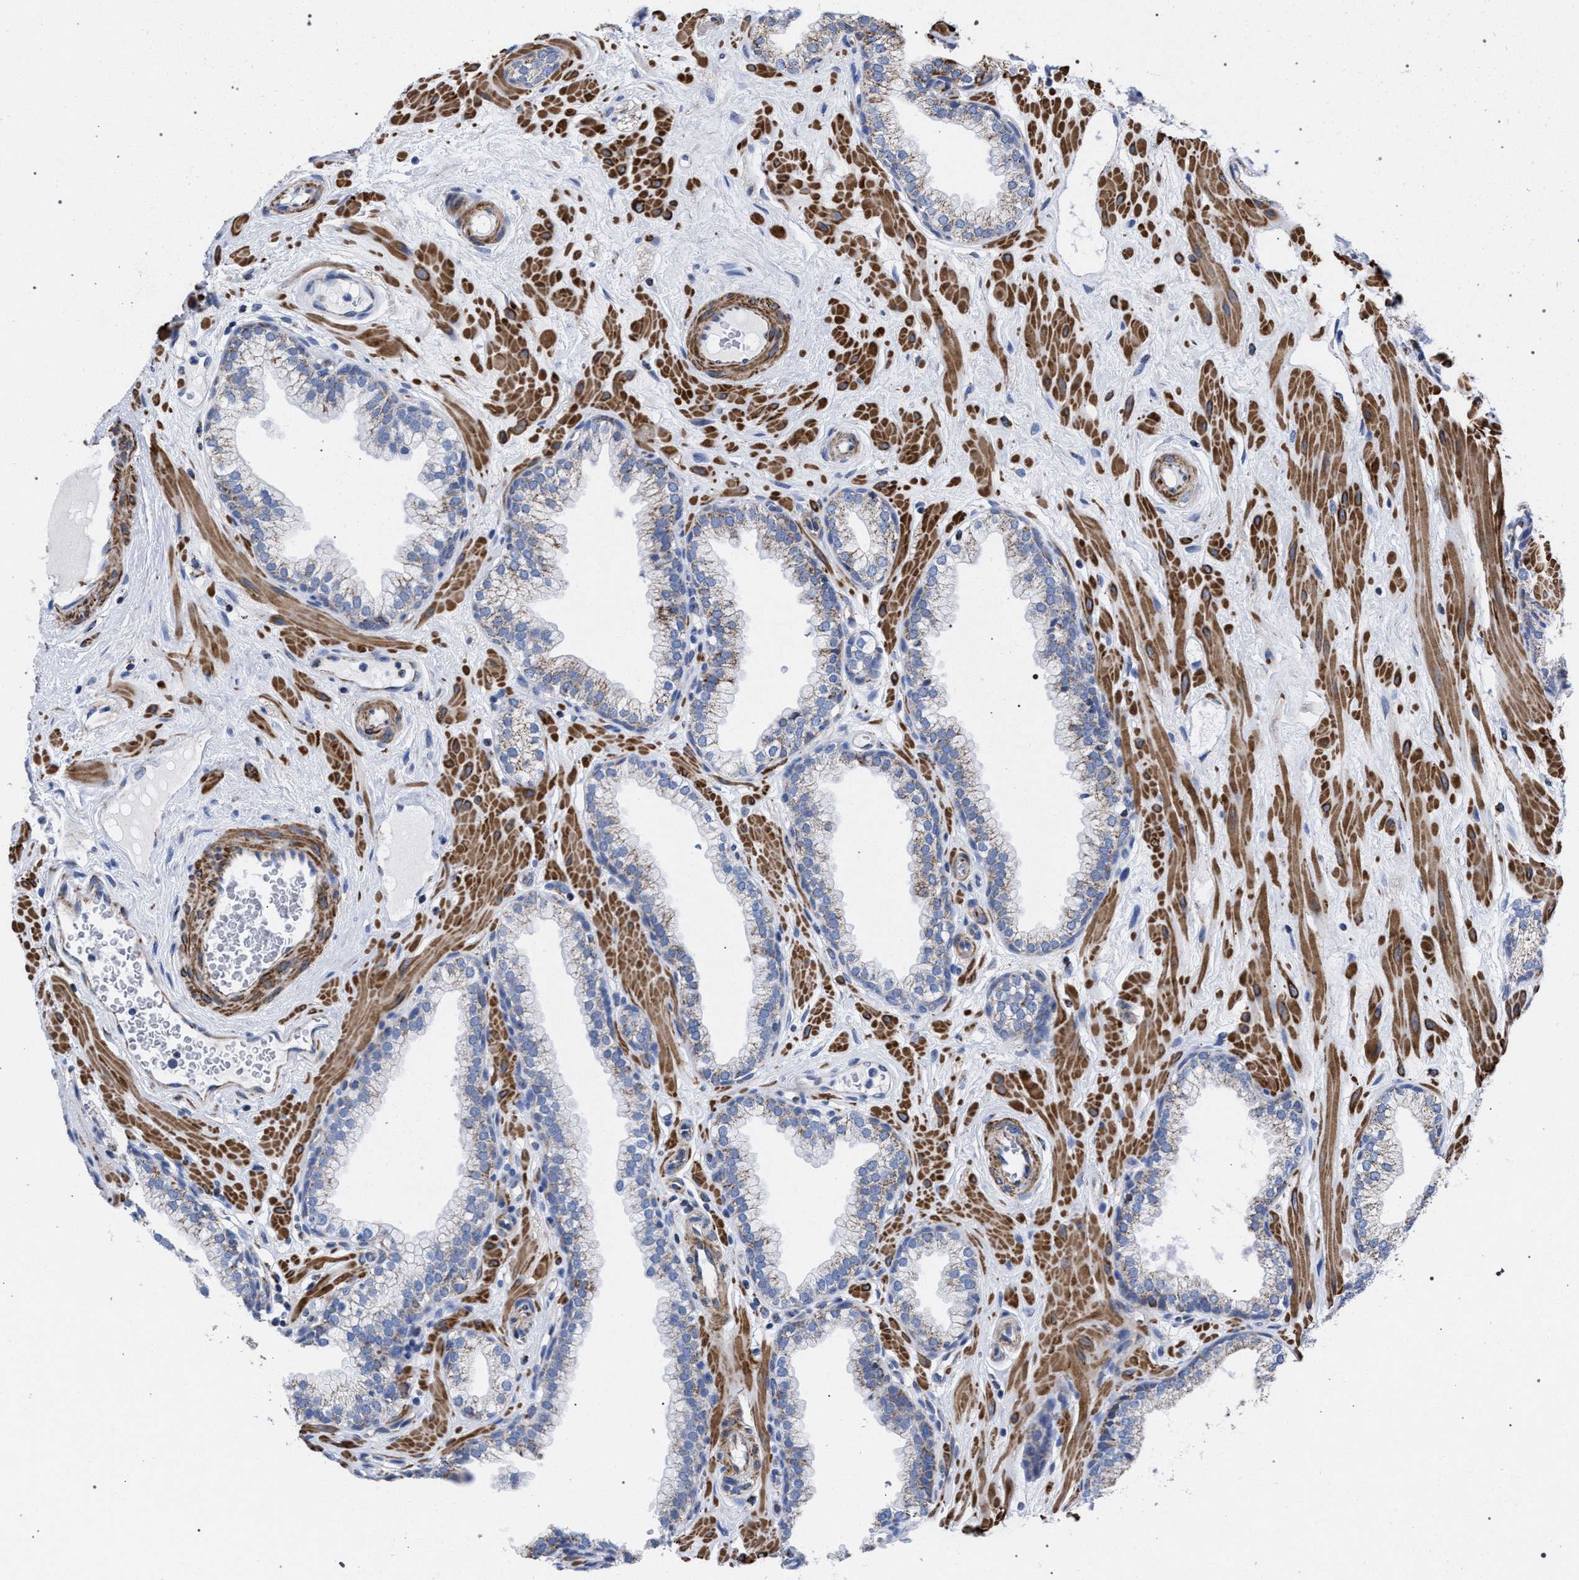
{"staining": {"intensity": "weak", "quantity": ">75%", "location": "cytoplasmic/membranous"}, "tissue": "prostate", "cell_type": "Glandular cells", "image_type": "normal", "snomed": [{"axis": "morphology", "description": "Normal tissue, NOS"}, {"axis": "morphology", "description": "Urothelial carcinoma, Low grade"}, {"axis": "topography", "description": "Urinary bladder"}, {"axis": "topography", "description": "Prostate"}], "caption": "This micrograph displays IHC staining of normal human prostate, with low weak cytoplasmic/membranous expression in approximately >75% of glandular cells.", "gene": "ACADS", "patient": {"sex": "male", "age": 60}}